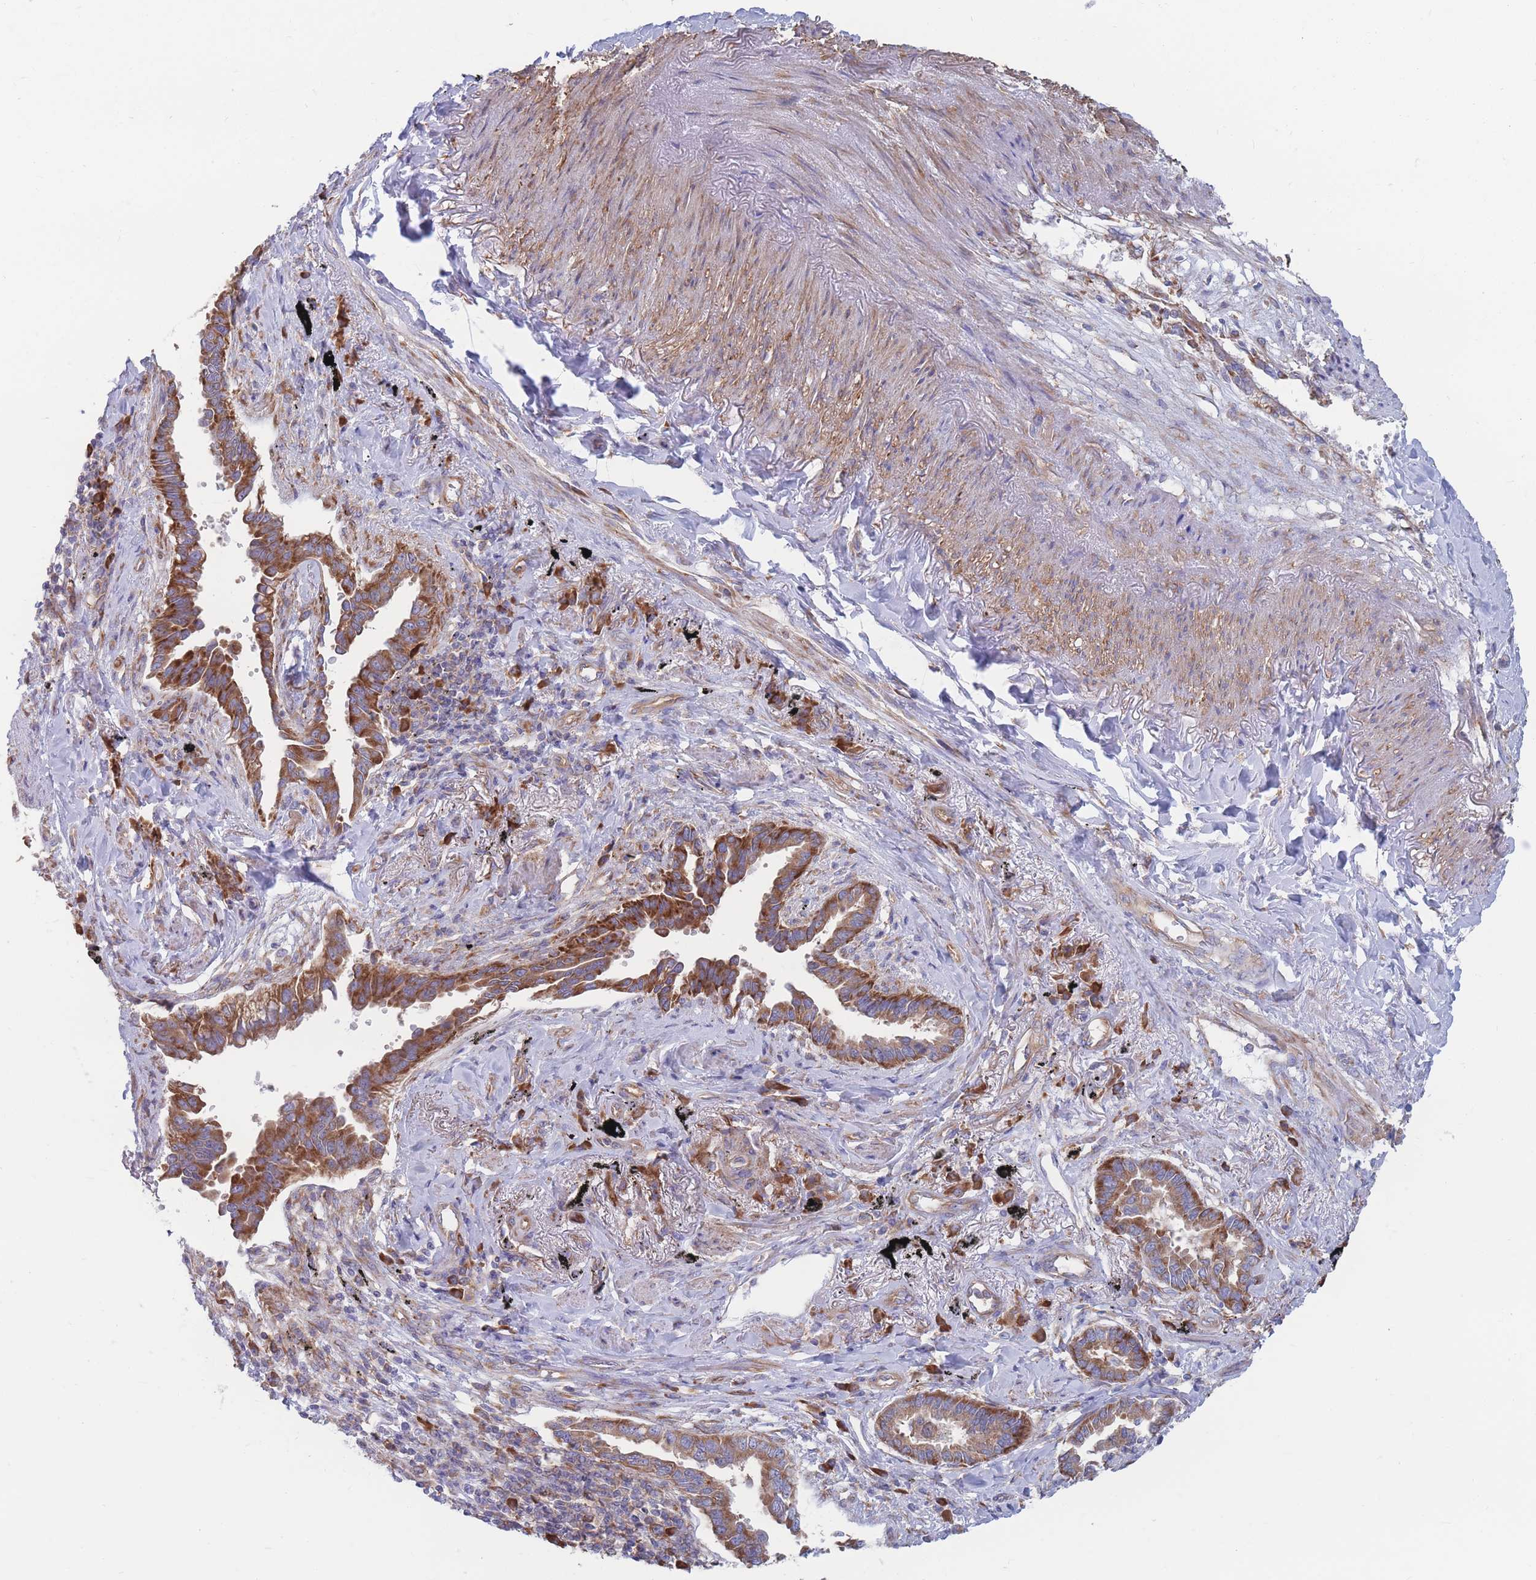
{"staining": {"intensity": "strong", "quantity": ">75%", "location": "cytoplasmic/membranous"}, "tissue": "lung cancer", "cell_type": "Tumor cells", "image_type": "cancer", "snomed": [{"axis": "morphology", "description": "Adenocarcinoma, NOS"}, {"axis": "topography", "description": "Lung"}], "caption": "Tumor cells exhibit high levels of strong cytoplasmic/membranous positivity in about >75% of cells in adenocarcinoma (lung). (Brightfield microscopy of DAB IHC at high magnification).", "gene": "RPL8", "patient": {"sex": "male", "age": 67}}